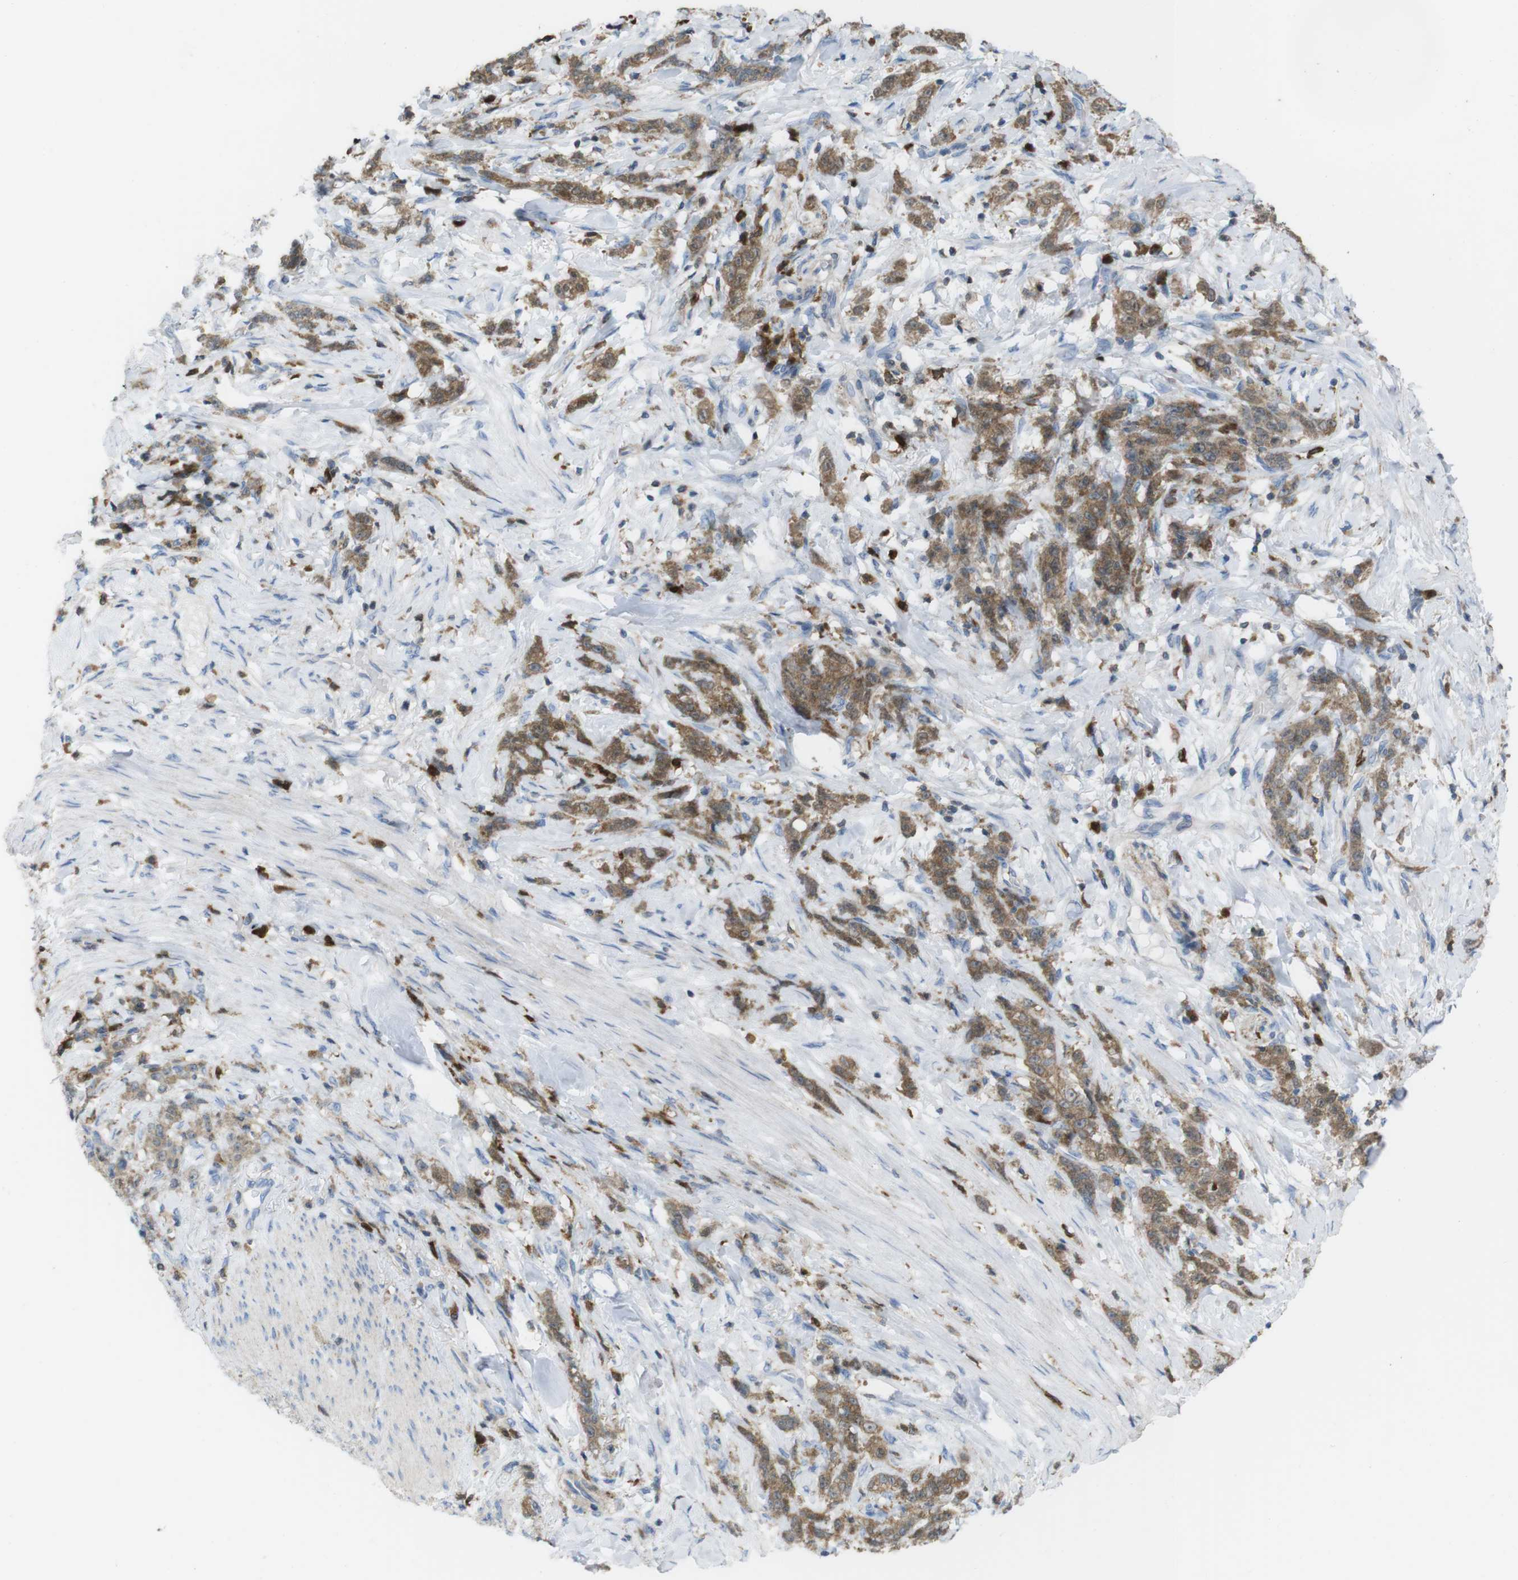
{"staining": {"intensity": "moderate", "quantity": ">75%", "location": "cytoplasmic/membranous"}, "tissue": "stomach cancer", "cell_type": "Tumor cells", "image_type": "cancer", "snomed": [{"axis": "morphology", "description": "Adenocarcinoma, NOS"}, {"axis": "topography", "description": "Stomach, lower"}], "caption": "This is an image of immunohistochemistry staining of stomach cancer, which shows moderate expression in the cytoplasmic/membranous of tumor cells.", "gene": "PRKCD", "patient": {"sex": "male", "age": 88}}